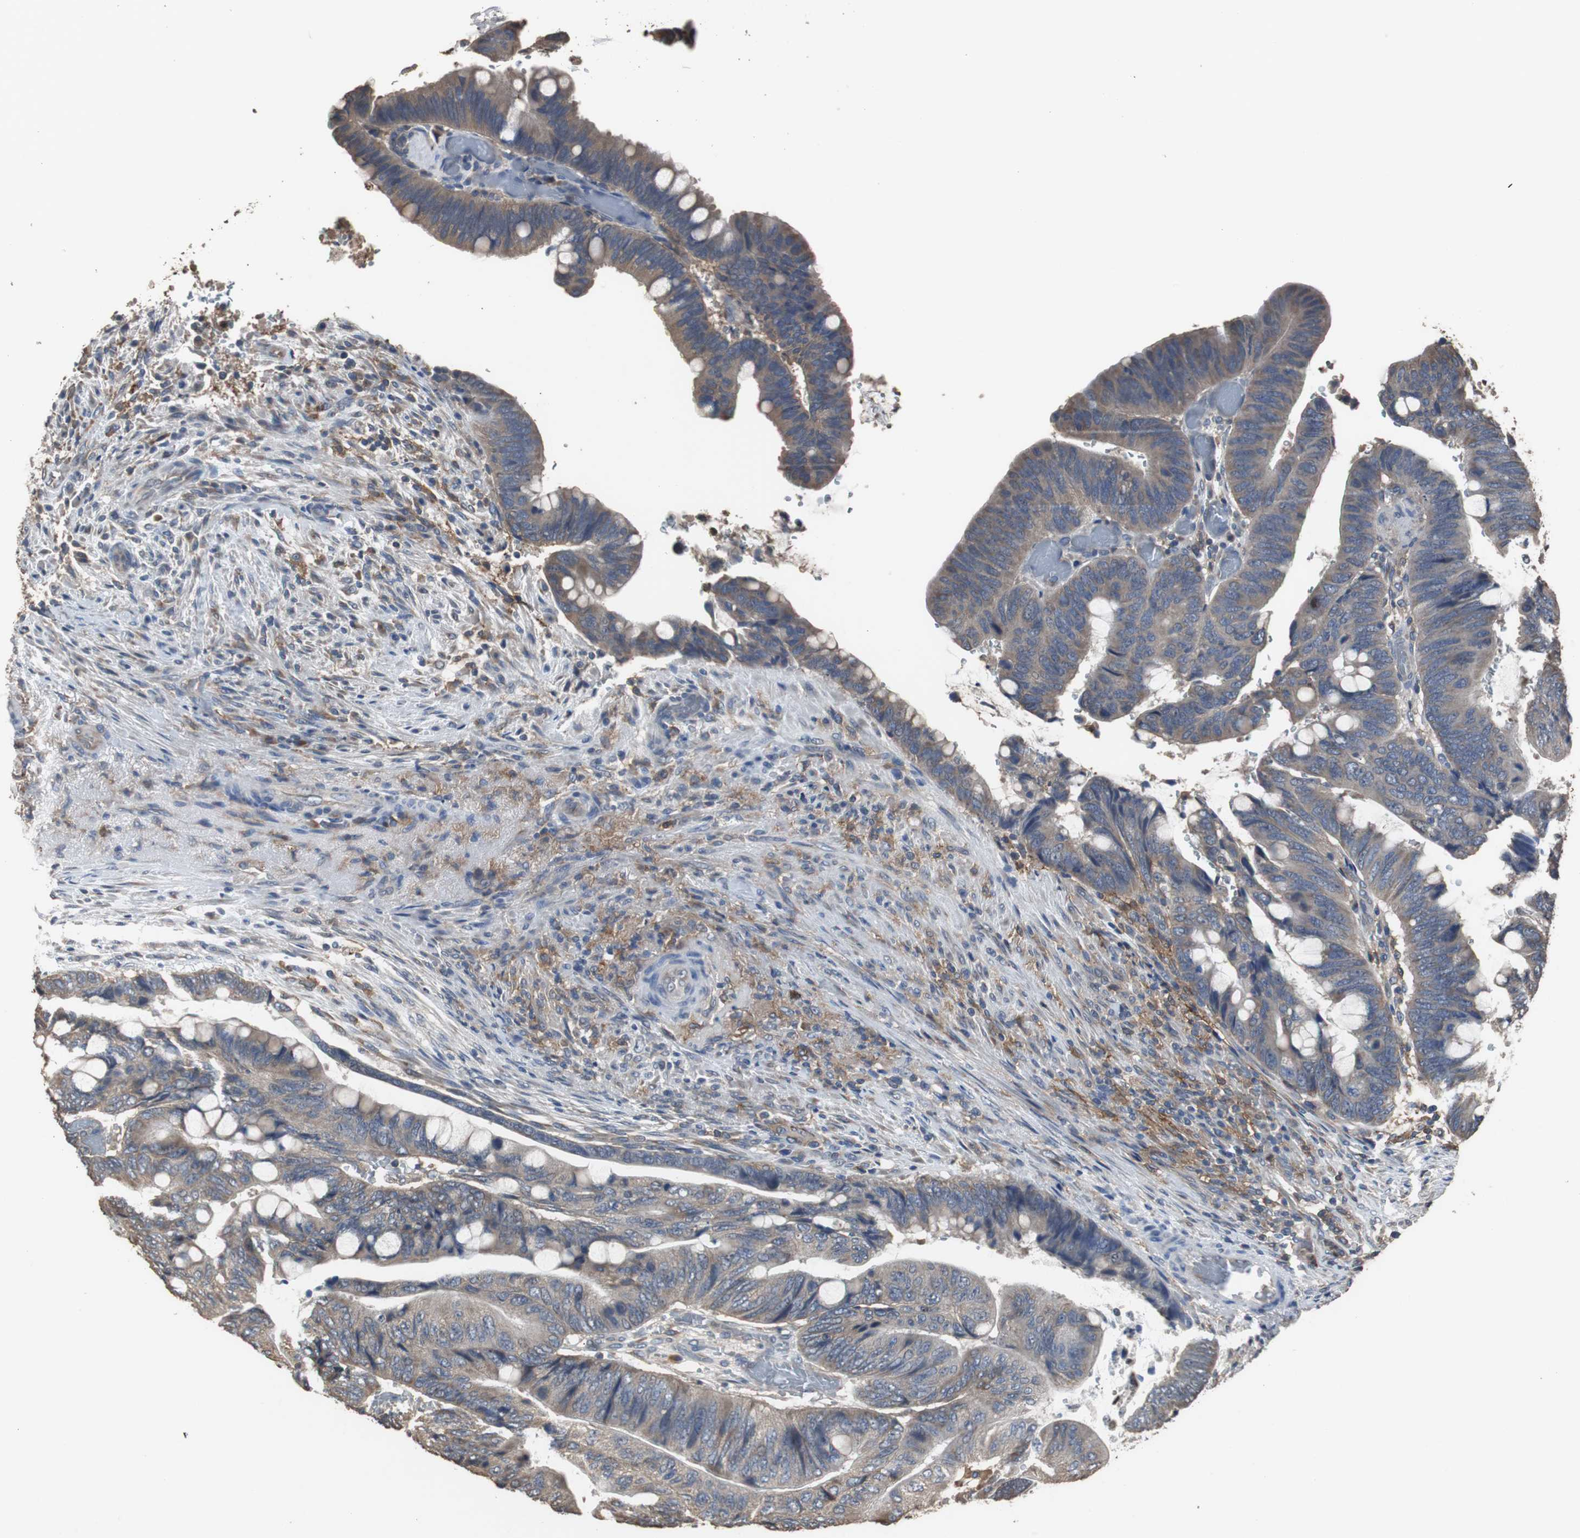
{"staining": {"intensity": "weak", "quantity": "25%-75%", "location": "cytoplasmic/membranous"}, "tissue": "colorectal cancer", "cell_type": "Tumor cells", "image_type": "cancer", "snomed": [{"axis": "morphology", "description": "Normal tissue, NOS"}, {"axis": "morphology", "description": "Adenocarcinoma, NOS"}, {"axis": "topography", "description": "Rectum"}, {"axis": "topography", "description": "Peripheral nerve tissue"}], "caption": "A histopathology image of human colorectal adenocarcinoma stained for a protein demonstrates weak cytoplasmic/membranous brown staining in tumor cells. (Brightfield microscopy of DAB IHC at high magnification).", "gene": "SCIMP", "patient": {"sex": "male", "age": 92}}